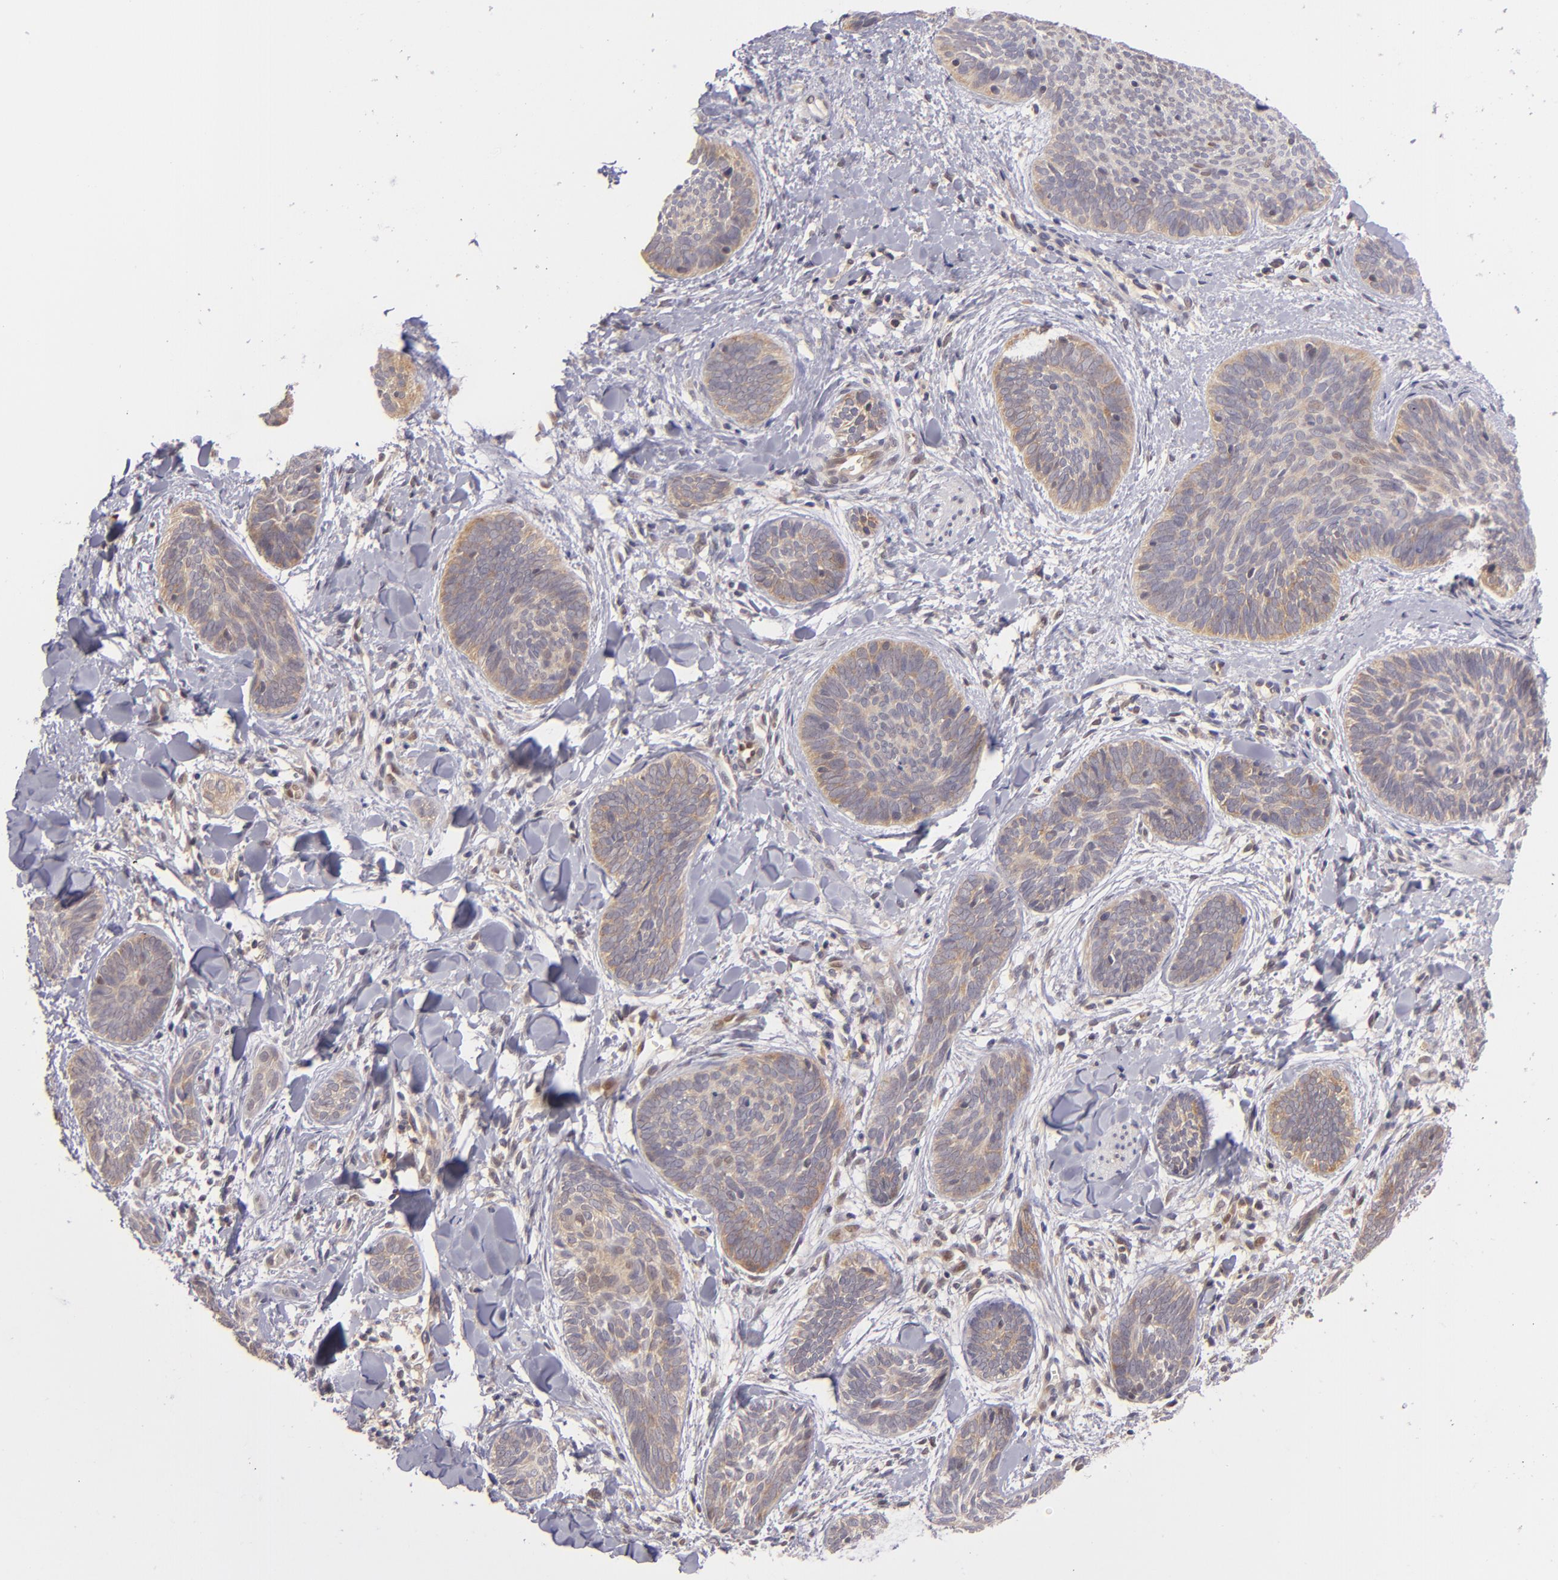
{"staining": {"intensity": "weak", "quantity": "25%-75%", "location": "cytoplasmic/membranous"}, "tissue": "skin cancer", "cell_type": "Tumor cells", "image_type": "cancer", "snomed": [{"axis": "morphology", "description": "Basal cell carcinoma"}, {"axis": "topography", "description": "Skin"}], "caption": "Immunohistochemistry (IHC) (DAB) staining of human skin cancer (basal cell carcinoma) displays weak cytoplasmic/membranous protein staining in approximately 25%-75% of tumor cells.", "gene": "PTPN13", "patient": {"sex": "female", "age": 81}}